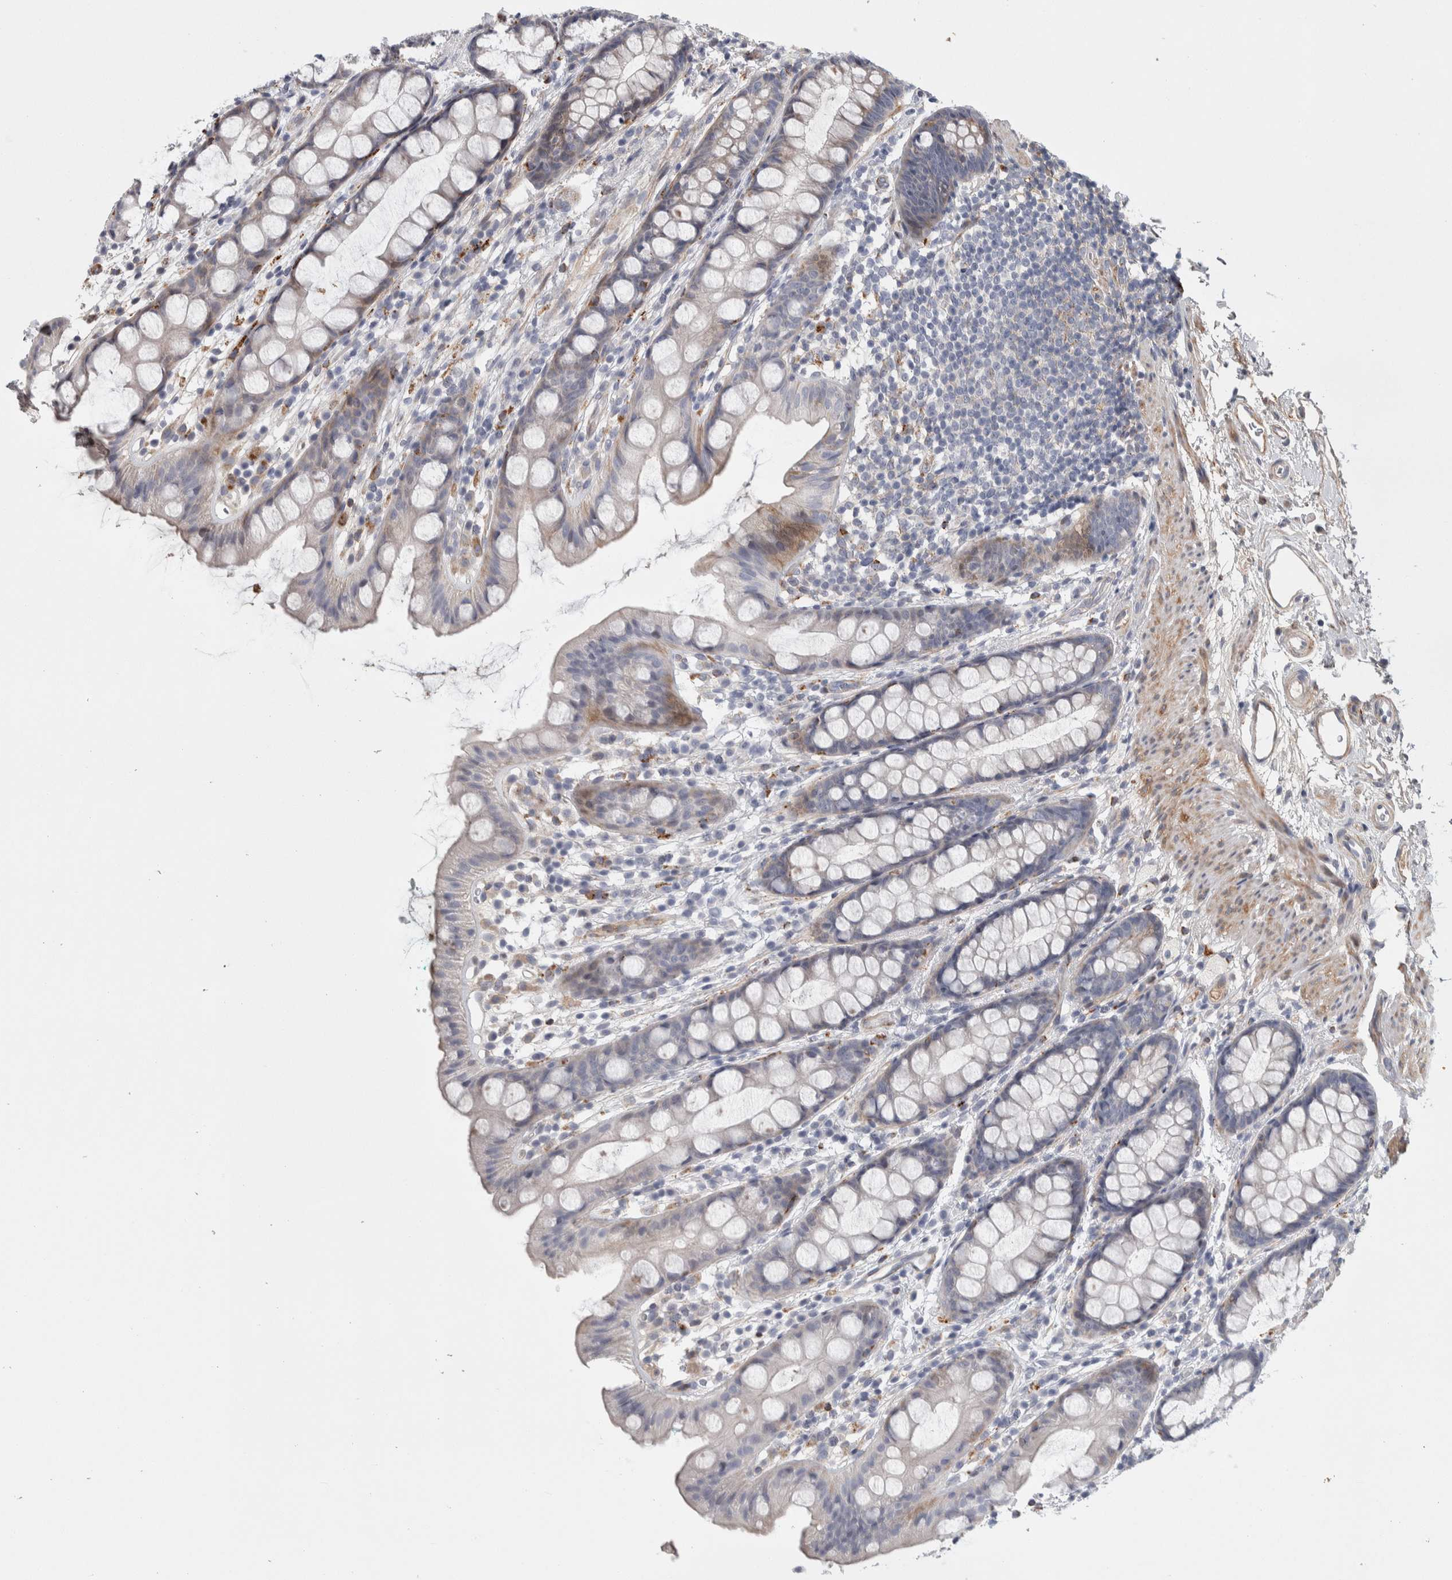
{"staining": {"intensity": "moderate", "quantity": "<25%", "location": "cytoplasmic/membranous"}, "tissue": "rectum", "cell_type": "Glandular cells", "image_type": "normal", "snomed": [{"axis": "morphology", "description": "Normal tissue, NOS"}, {"axis": "topography", "description": "Rectum"}], "caption": "Rectum stained for a protein shows moderate cytoplasmic/membranous positivity in glandular cells. (Stains: DAB (3,3'-diaminobenzidine) in brown, nuclei in blue, Microscopy: brightfield microscopy at high magnification).", "gene": "PSMG3", "patient": {"sex": "female", "age": 65}}